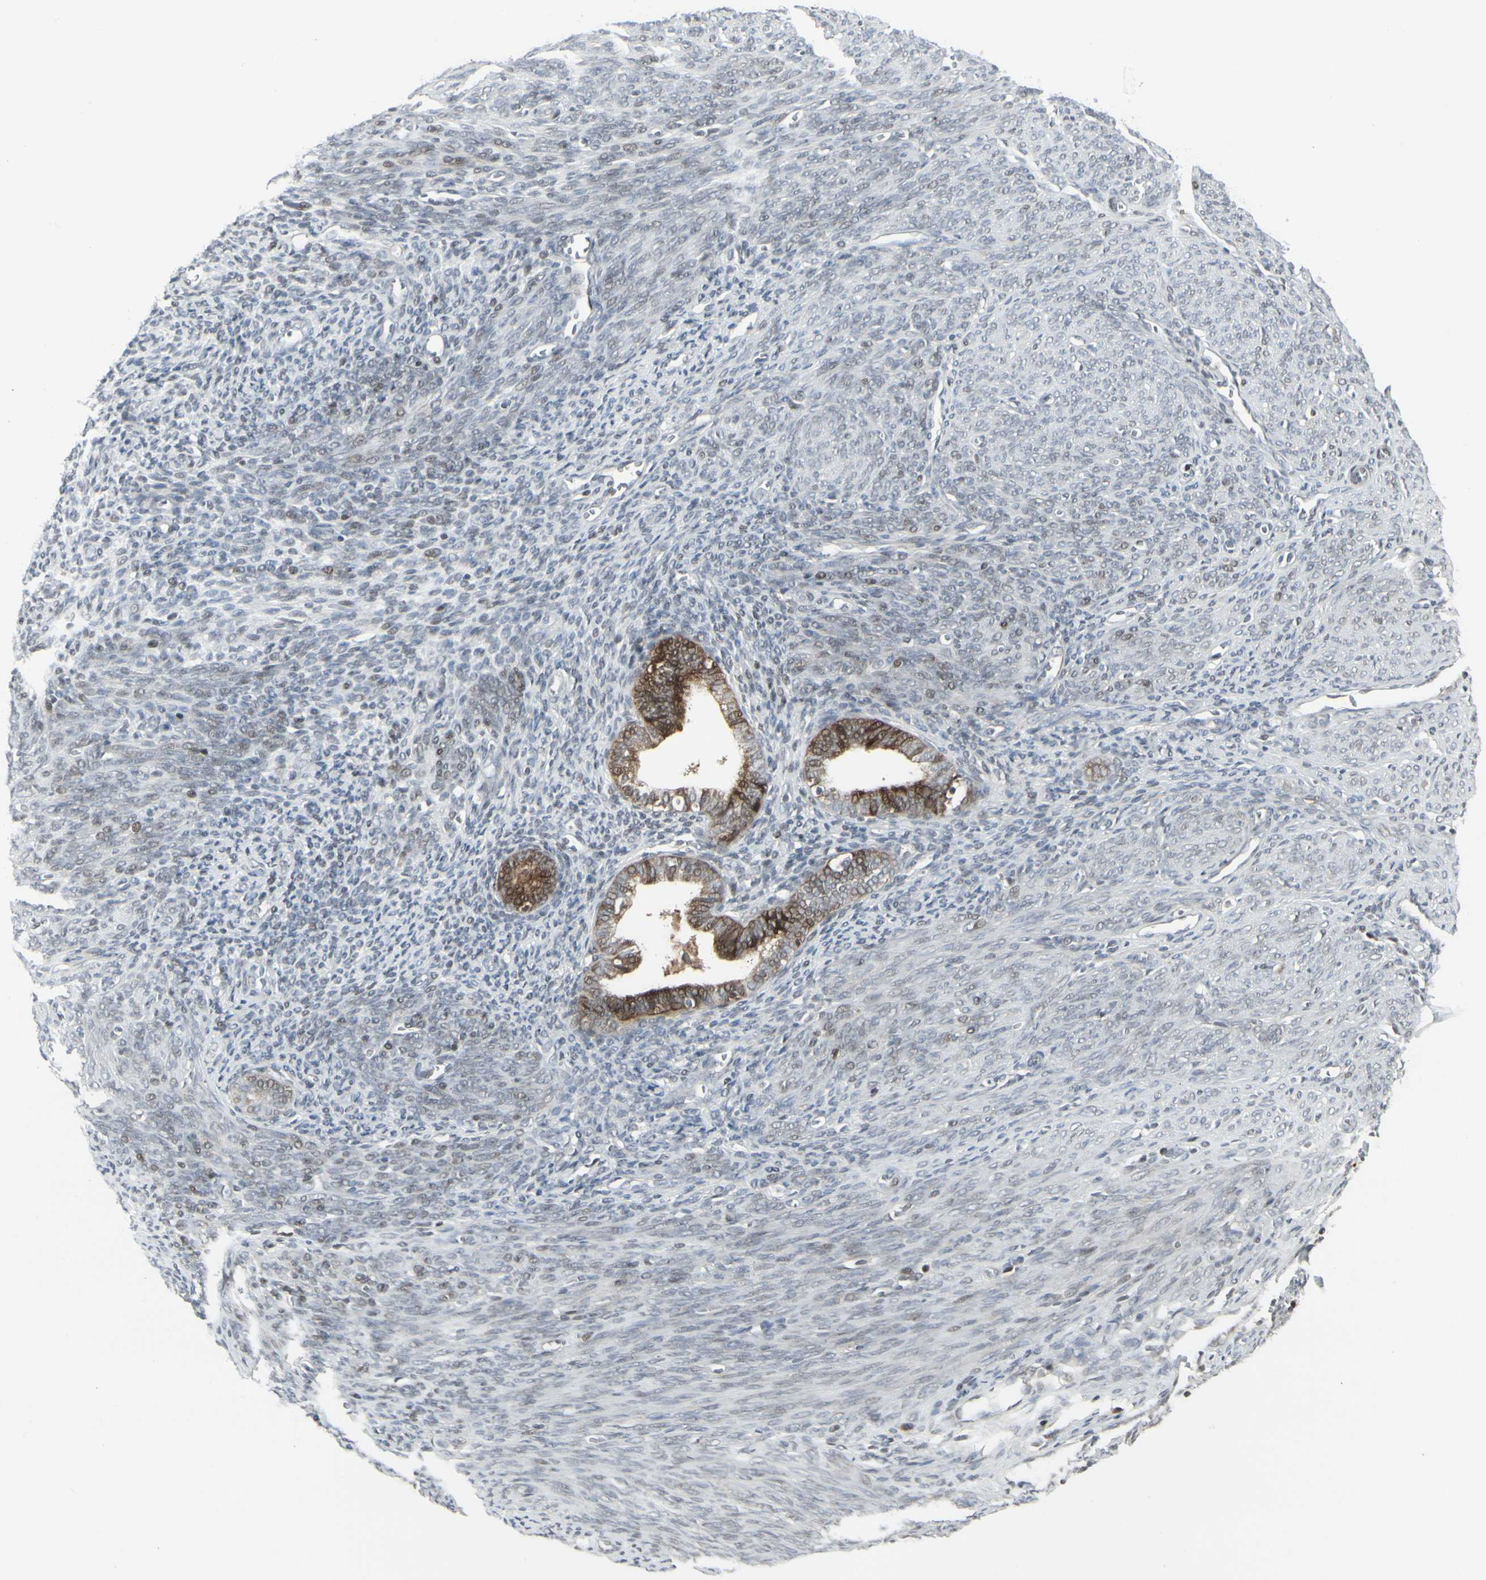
{"staining": {"intensity": "moderate", "quantity": "25%-75%", "location": "cytoplasmic/membranous,nuclear"}, "tissue": "endometrium", "cell_type": "Cells in endometrial stroma", "image_type": "normal", "snomed": [{"axis": "morphology", "description": "Normal tissue, NOS"}, {"axis": "topography", "description": "Uterus"}], "caption": "Endometrium stained for a protein exhibits moderate cytoplasmic/membranous,nuclear positivity in cells in endometrial stroma.", "gene": "IGFBP6", "patient": {"sex": "female", "age": 83}}